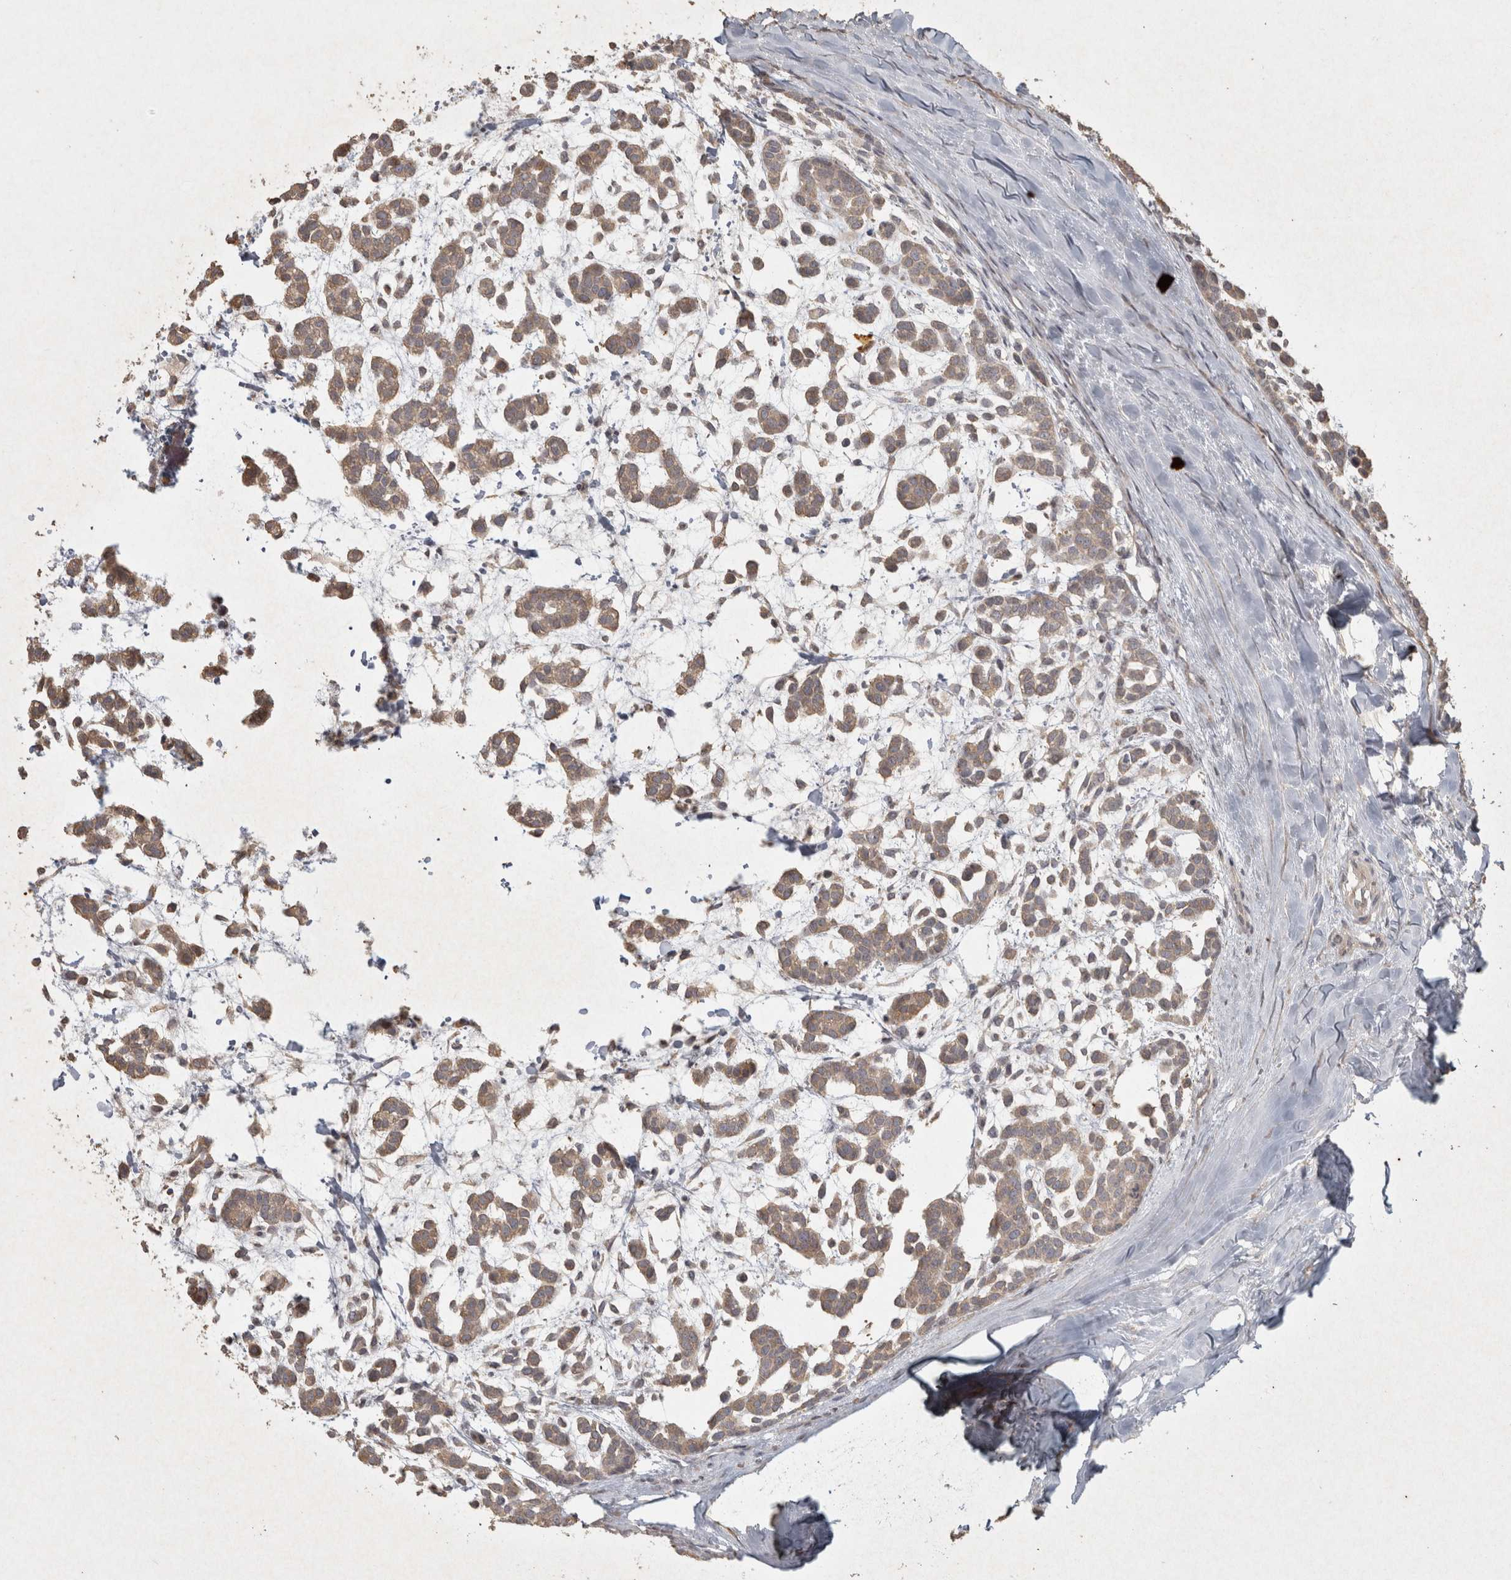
{"staining": {"intensity": "weak", "quantity": ">75%", "location": "cytoplasmic/membranous"}, "tissue": "head and neck cancer", "cell_type": "Tumor cells", "image_type": "cancer", "snomed": [{"axis": "morphology", "description": "Adenocarcinoma, NOS"}, {"axis": "morphology", "description": "Adenoma, NOS"}, {"axis": "topography", "description": "Head-Neck"}], "caption": "Immunohistochemical staining of human head and neck cancer (adenocarcinoma) shows weak cytoplasmic/membranous protein expression in about >75% of tumor cells. Nuclei are stained in blue.", "gene": "OSTN", "patient": {"sex": "female", "age": 55}}